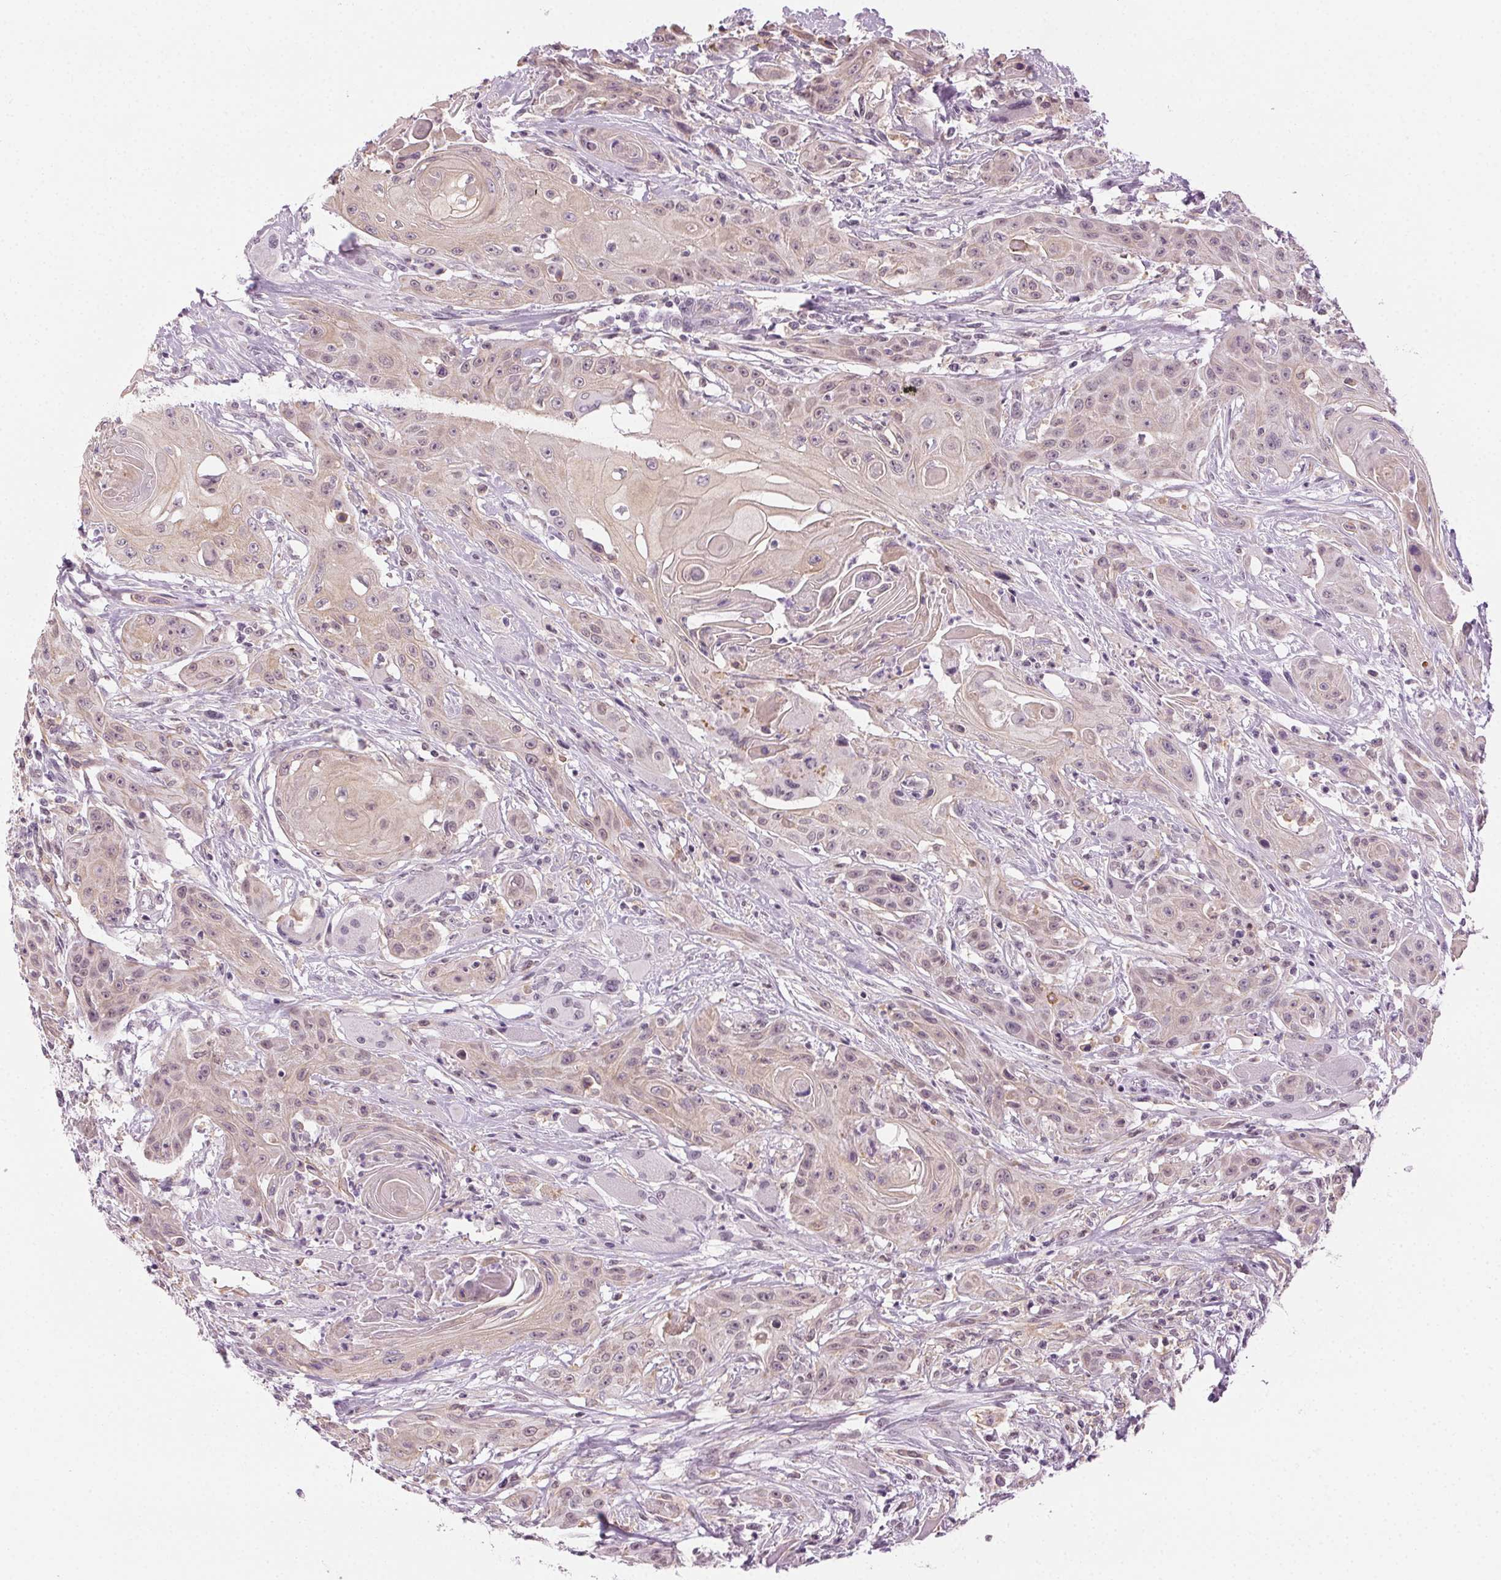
{"staining": {"intensity": "weak", "quantity": "25%-75%", "location": "cytoplasmic/membranous"}, "tissue": "head and neck cancer", "cell_type": "Tumor cells", "image_type": "cancer", "snomed": [{"axis": "morphology", "description": "Squamous cell carcinoma, NOS"}, {"axis": "topography", "description": "Oral tissue"}, {"axis": "topography", "description": "Head-Neck"}, {"axis": "topography", "description": "Neck, NOS"}], "caption": "Human head and neck cancer (squamous cell carcinoma) stained with a protein marker displays weak staining in tumor cells.", "gene": "AIF1L", "patient": {"sex": "female", "age": 55}}